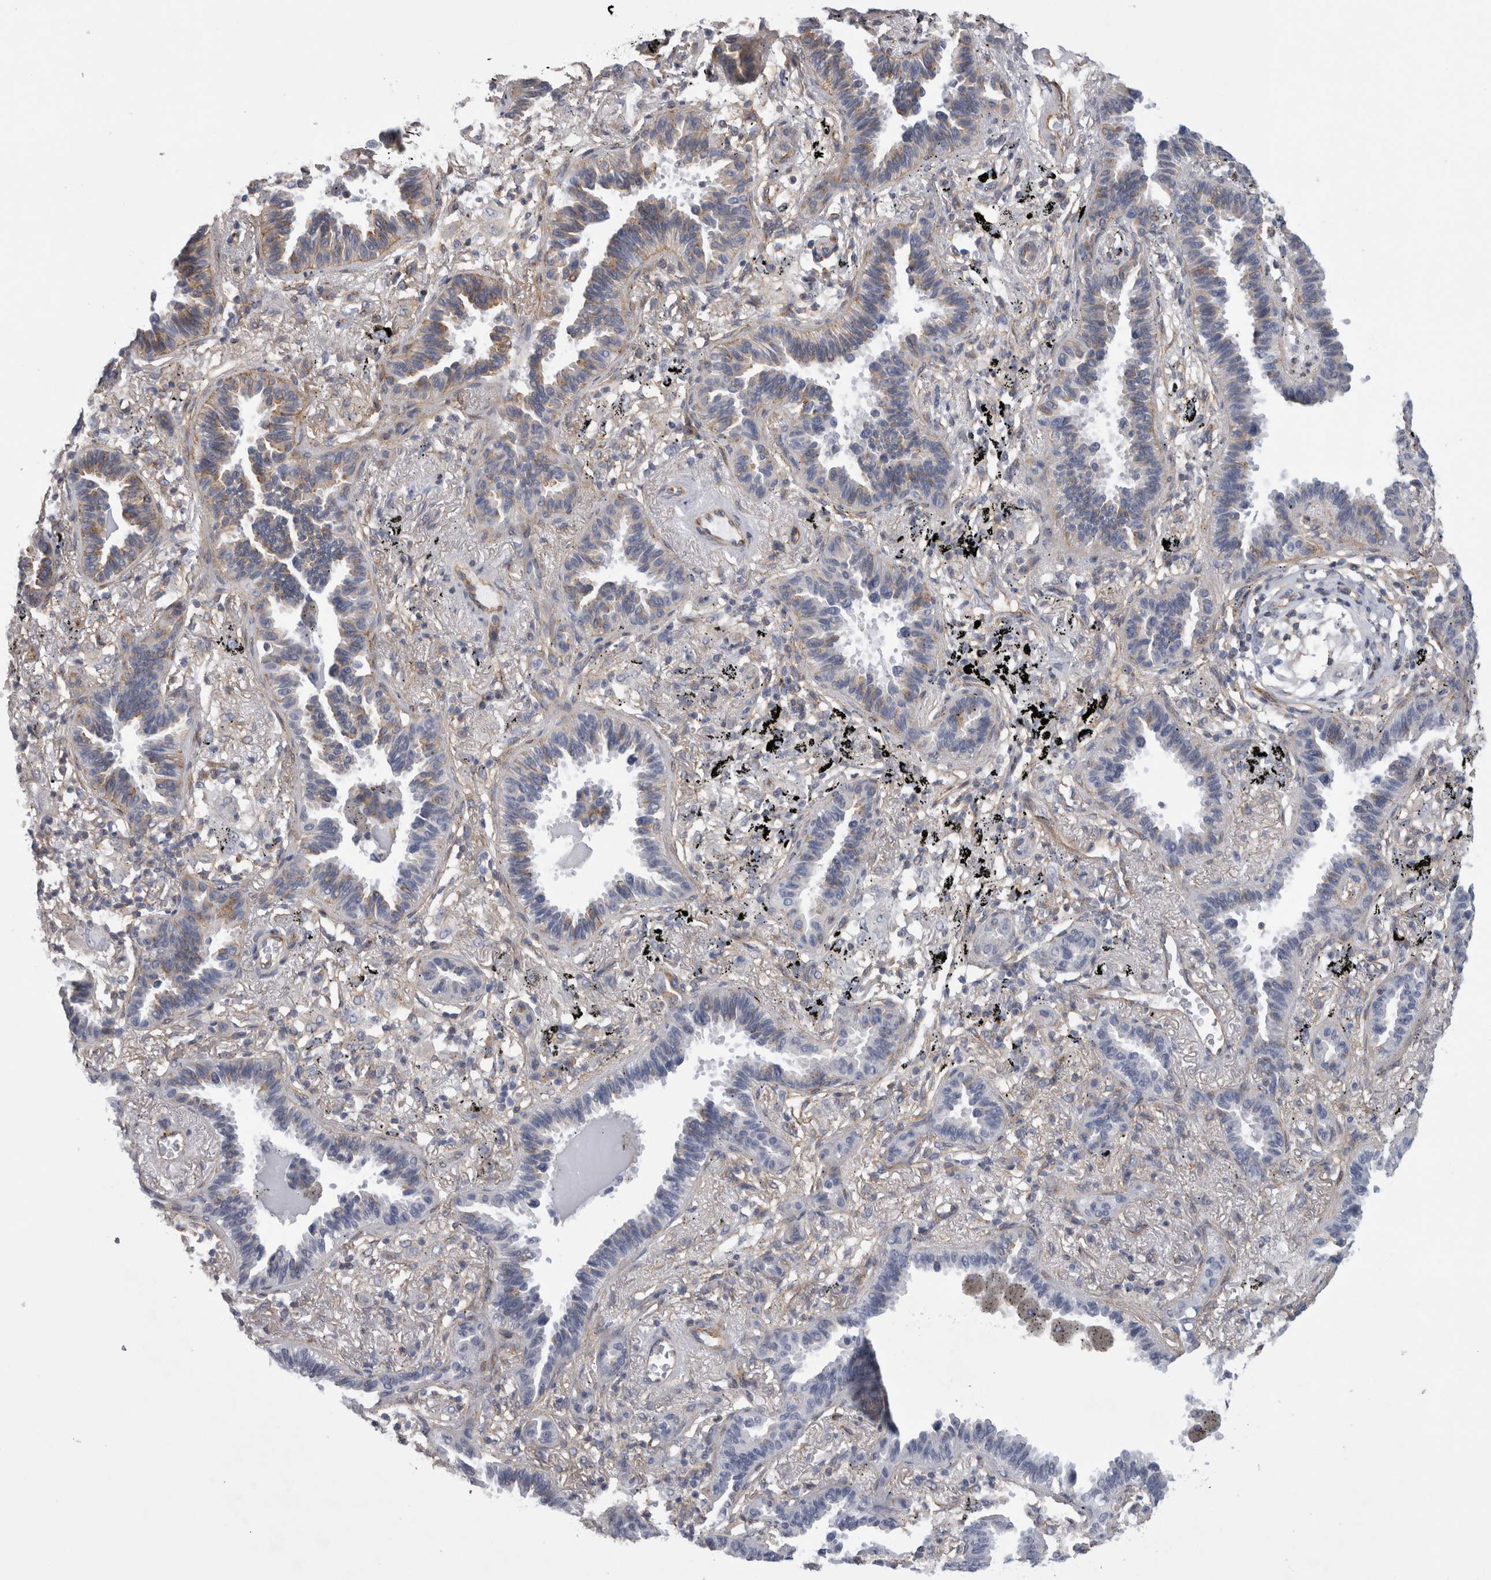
{"staining": {"intensity": "moderate", "quantity": "25%-75%", "location": "cytoplasmic/membranous"}, "tissue": "lung cancer", "cell_type": "Tumor cells", "image_type": "cancer", "snomed": [{"axis": "morphology", "description": "Adenocarcinoma, NOS"}, {"axis": "topography", "description": "Lung"}], "caption": "Immunohistochemical staining of adenocarcinoma (lung) demonstrates medium levels of moderate cytoplasmic/membranous protein staining in about 25%-75% of tumor cells.", "gene": "ATXN3", "patient": {"sex": "male", "age": 59}}